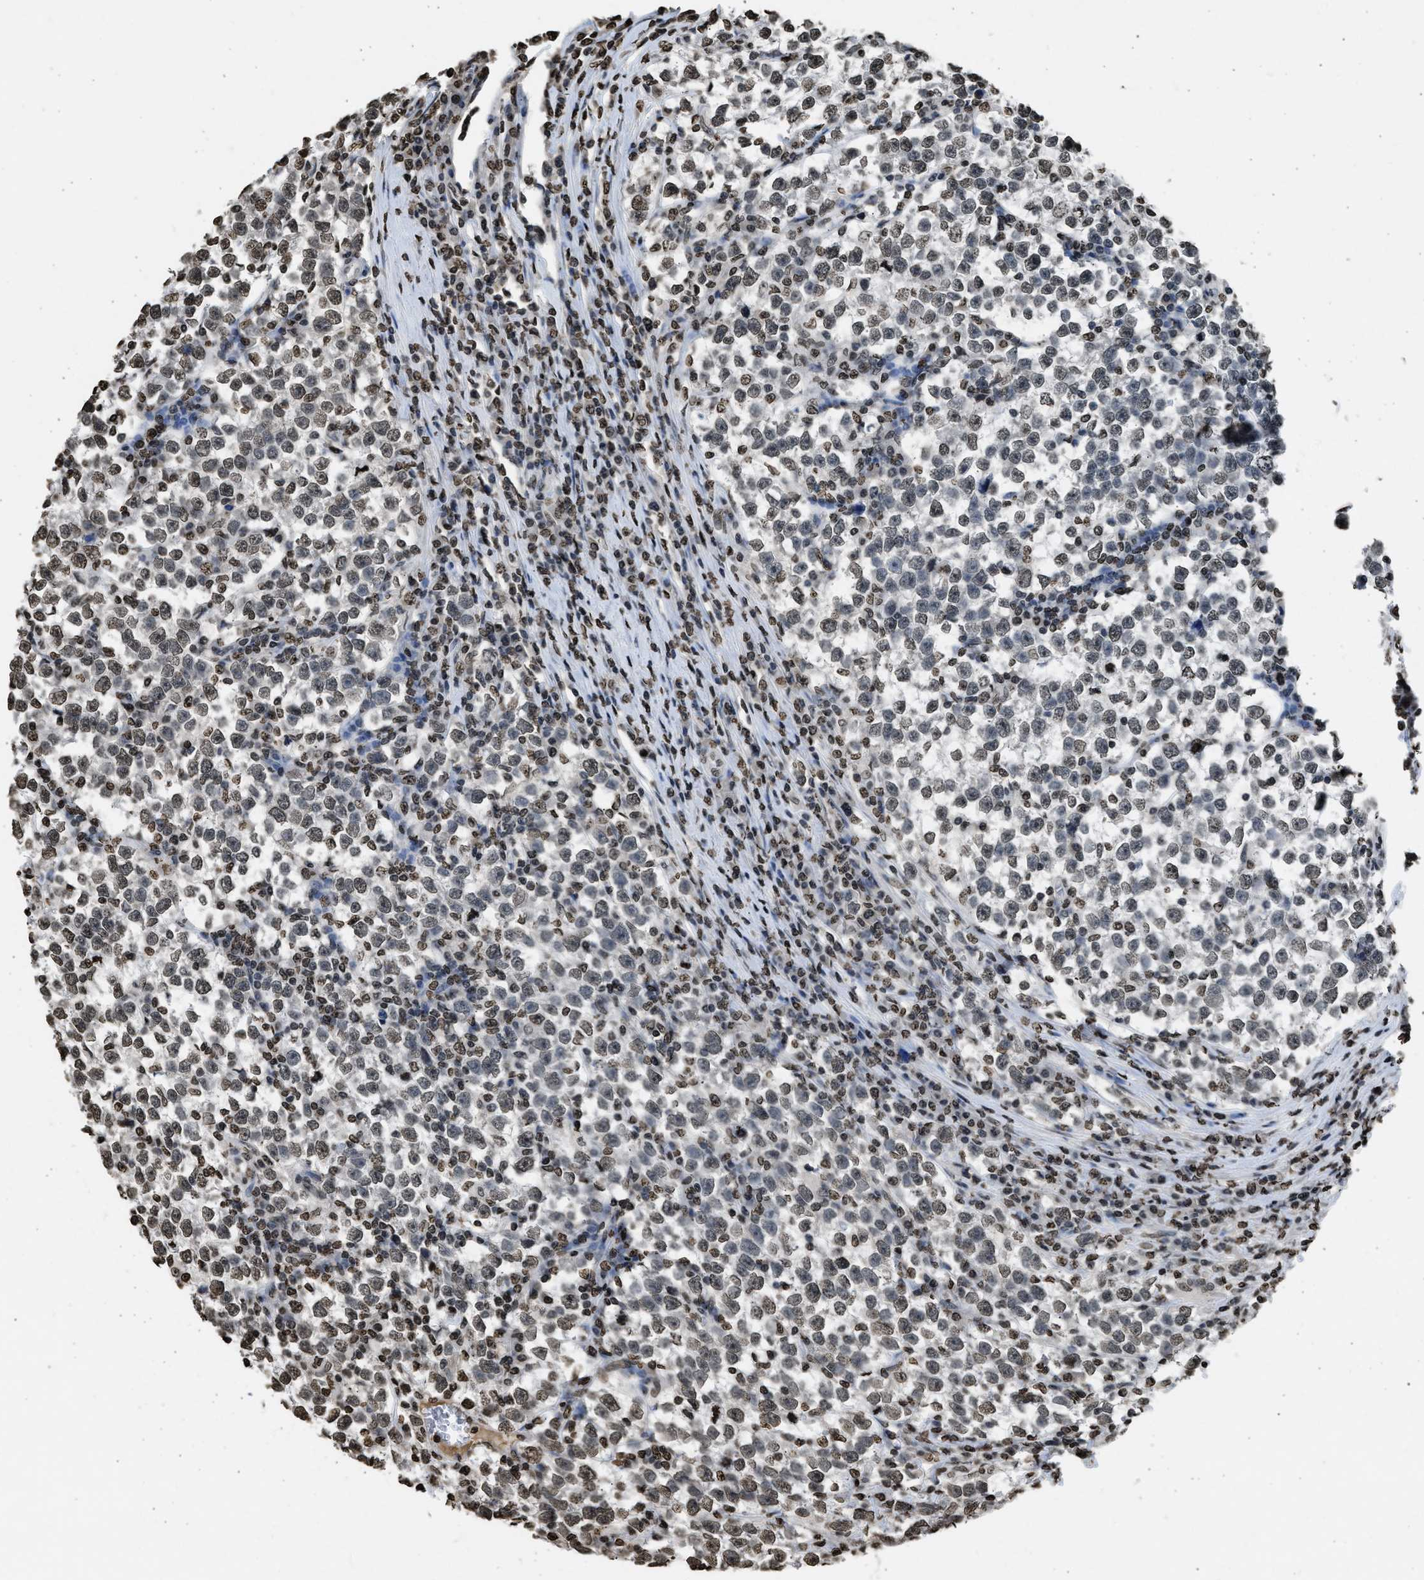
{"staining": {"intensity": "moderate", "quantity": ">75%", "location": "nuclear"}, "tissue": "testis cancer", "cell_type": "Tumor cells", "image_type": "cancer", "snomed": [{"axis": "morphology", "description": "Normal tissue, NOS"}, {"axis": "morphology", "description": "Seminoma, NOS"}, {"axis": "topography", "description": "Testis"}], "caption": "The micrograph shows a brown stain indicating the presence of a protein in the nuclear of tumor cells in testis cancer (seminoma). The staining is performed using DAB (3,3'-diaminobenzidine) brown chromogen to label protein expression. The nuclei are counter-stained blue using hematoxylin.", "gene": "RRAGC", "patient": {"sex": "male", "age": 43}}